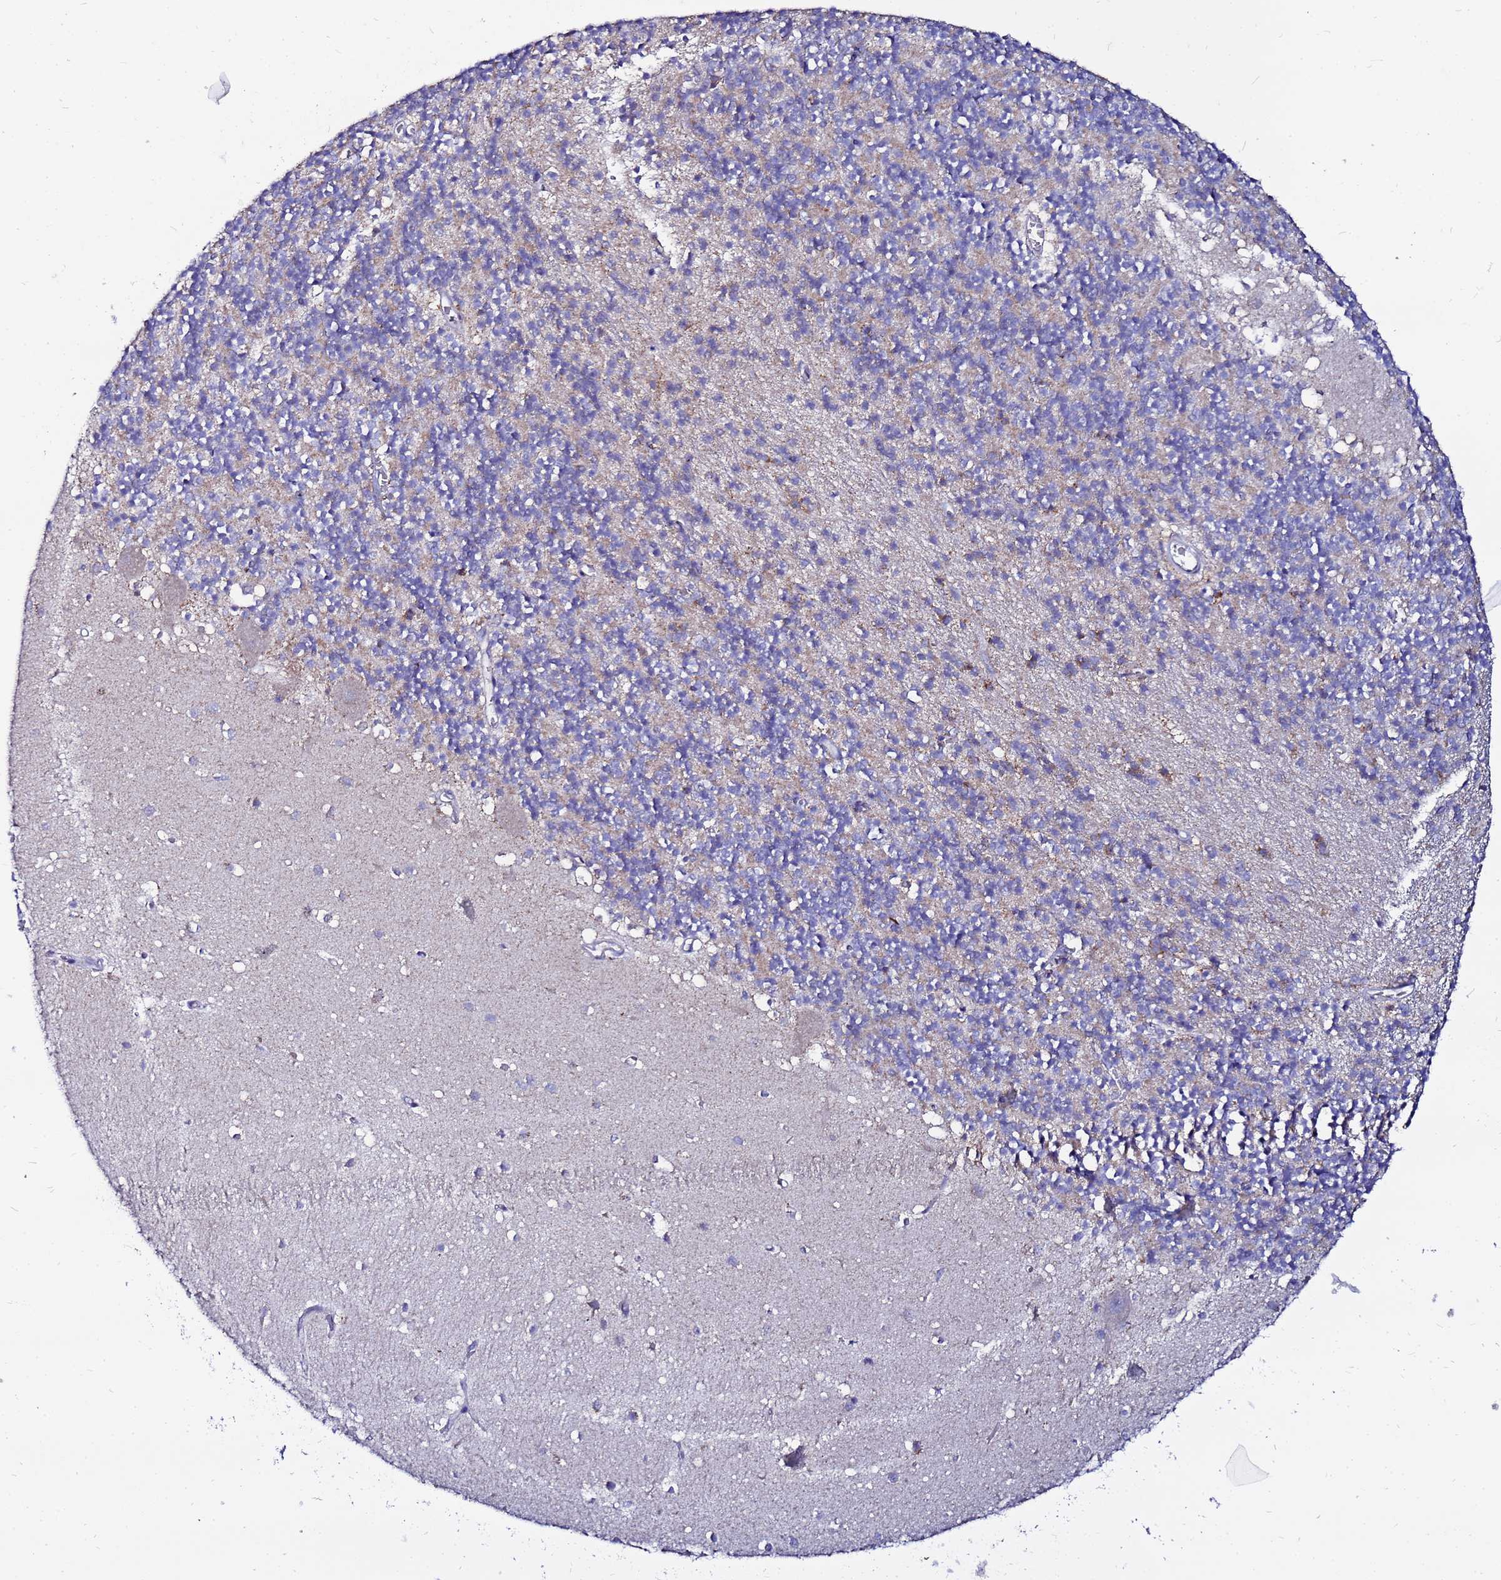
{"staining": {"intensity": "negative", "quantity": "none", "location": "none"}, "tissue": "cerebellum", "cell_type": "Cells in granular layer", "image_type": "normal", "snomed": [{"axis": "morphology", "description": "Normal tissue, NOS"}, {"axis": "topography", "description": "Cerebellum"}], "caption": "Immunohistochemical staining of benign human cerebellum reveals no significant positivity in cells in granular layer.", "gene": "FAHD2A", "patient": {"sex": "male", "age": 54}}